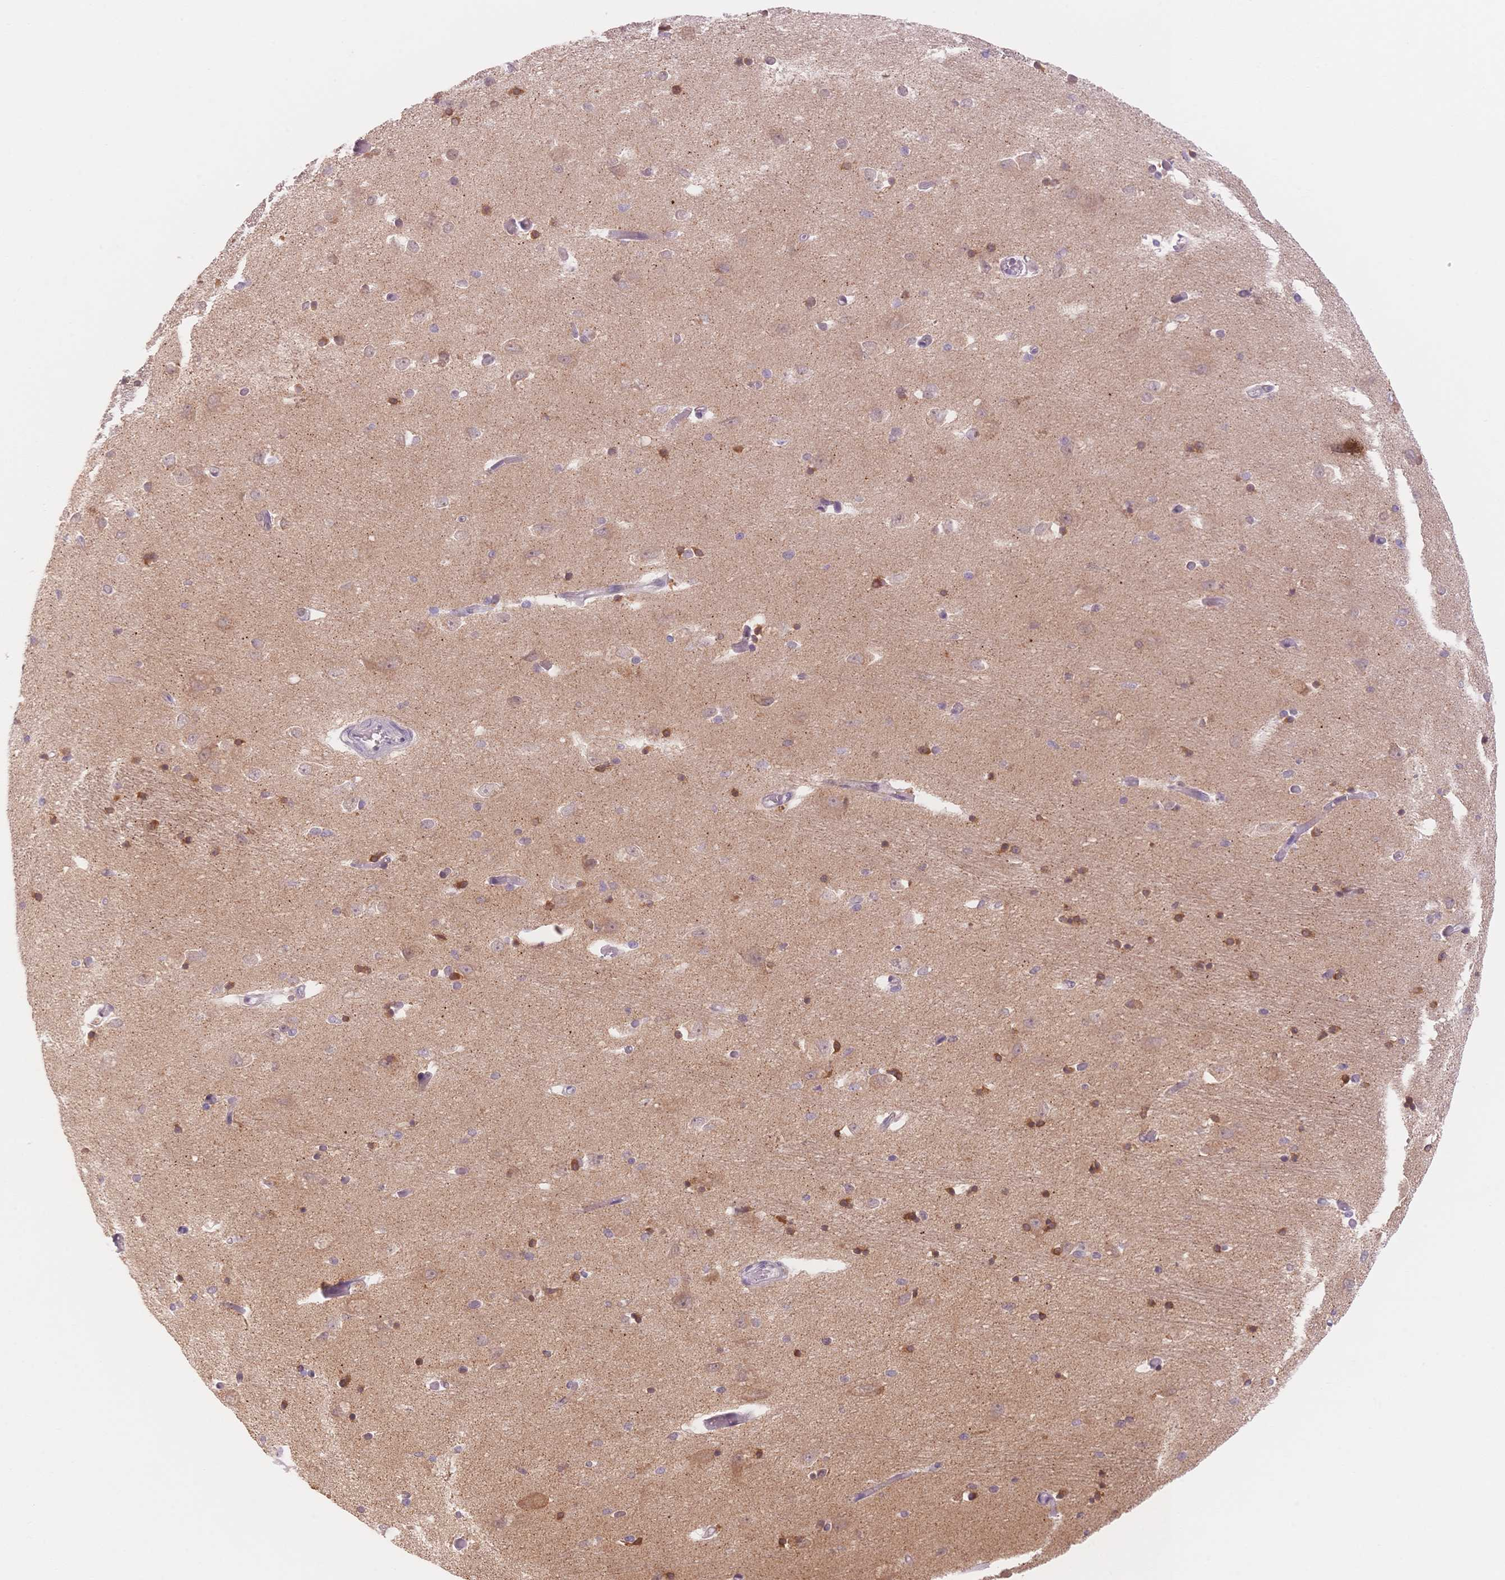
{"staining": {"intensity": "strong", "quantity": "<25%", "location": "cytoplasmic/membranous"}, "tissue": "caudate", "cell_type": "Glial cells", "image_type": "normal", "snomed": [{"axis": "morphology", "description": "Normal tissue, NOS"}, {"axis": "topography", "description": "Lateral ventricle wall"}, {"axis": "topography", "description": "Hippocampus"}], "caption": "Glial cells reveal strong cytoplasmic/membranous staining in approximately <25% of cells in unremarkable caudate.", "gene": "STK39", "patient": {"sex": "female", "age": 63}}